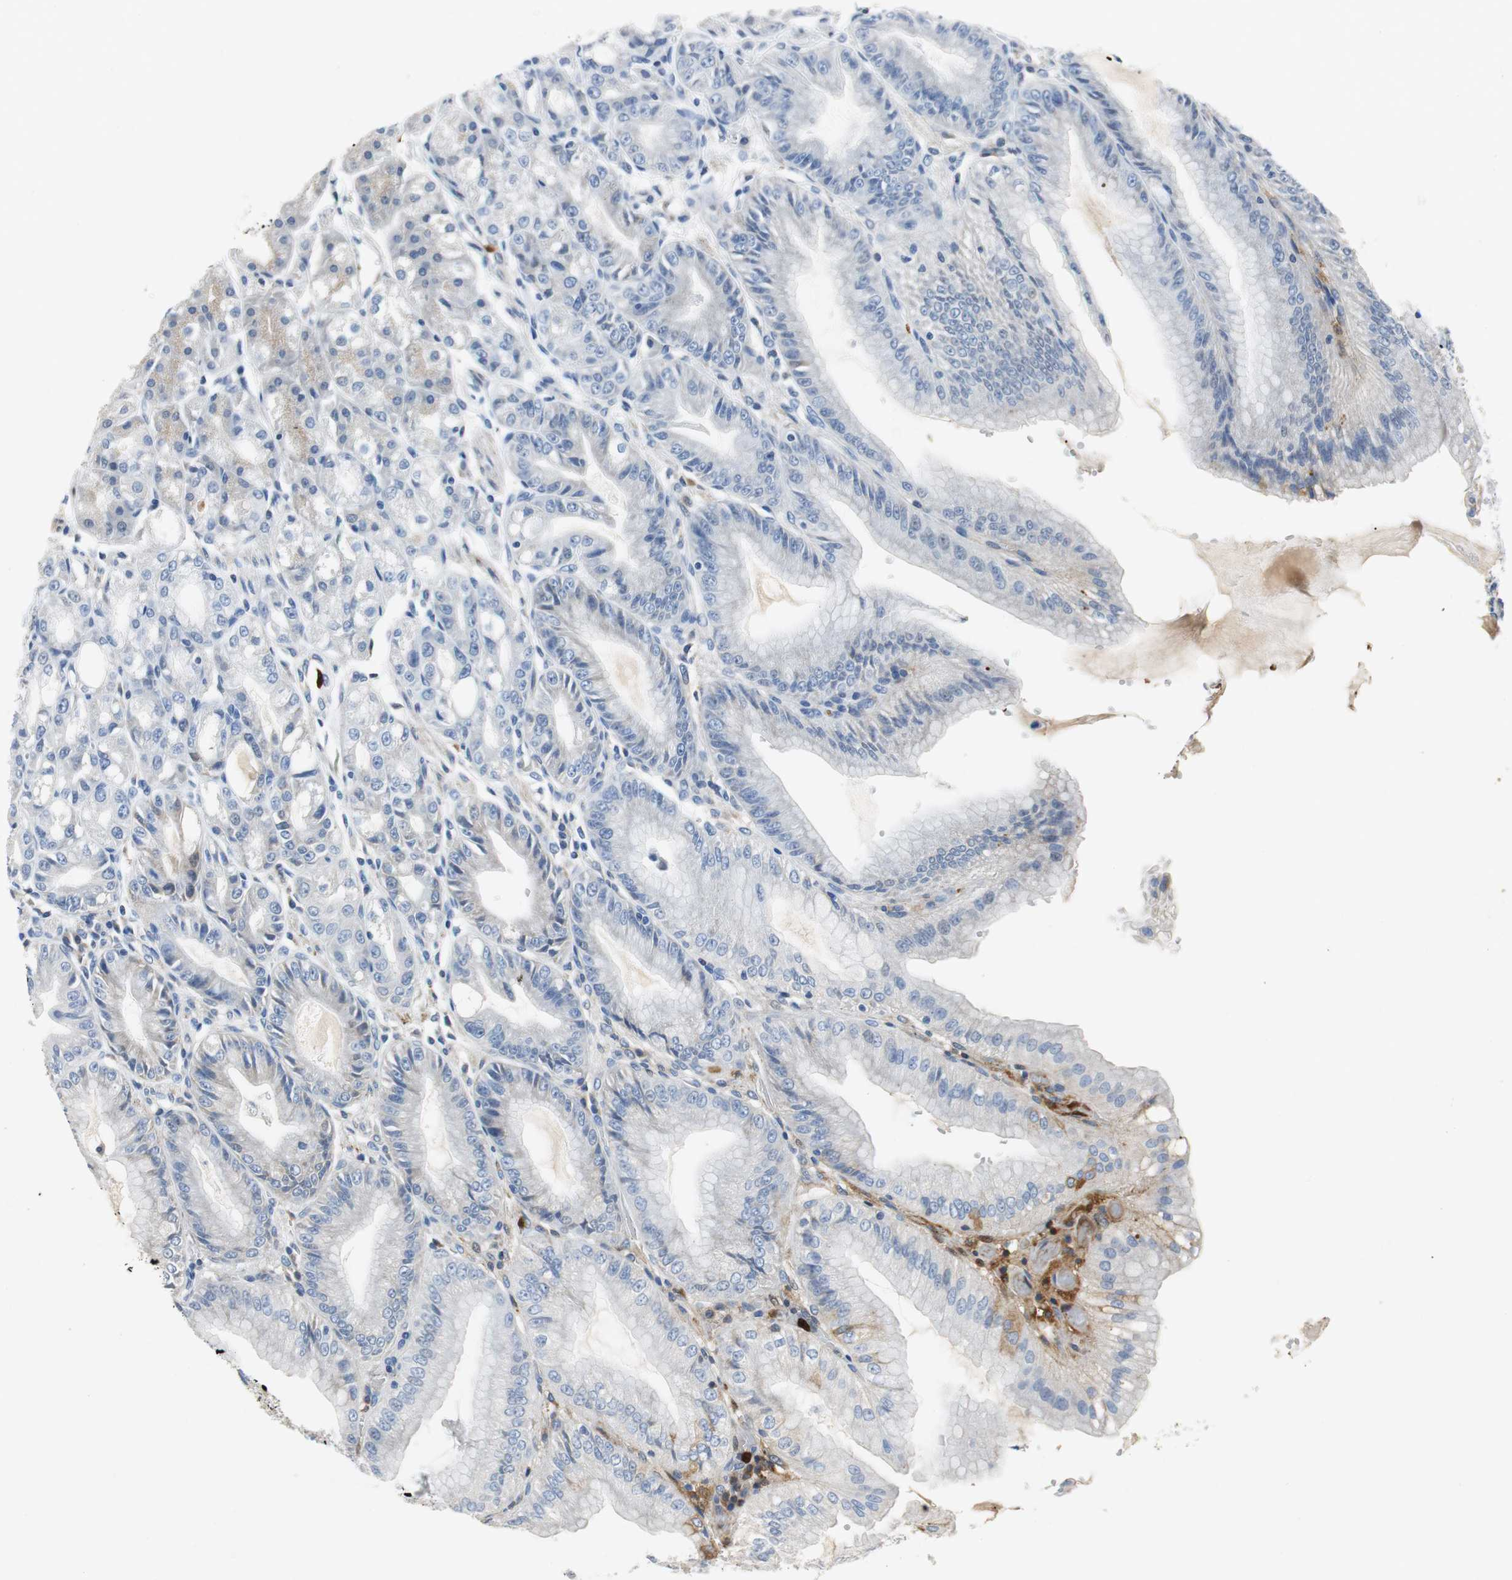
{"staining": {"intensity": "weak", "quantity": "25%-75%", "location": "cytoplasmic/membranous,nuclear"}, "tissue": "stomach", "cell_type": "Glandular cells", "image_type": "normal", "snomed": [{"axis": "morphology", "description": "Normal tissue, NOS"}, {"axis": "topography", "description": "Stomach, lower"}], "caption": "Immunohistochemical staining of unremarkable human stomach displays weak cytoplasmic/membranous,nuclear protein staining in about 25%-75% of glandular cells.", "gene": "ORM1", "patient": {"sex": "male", "age": 71}}